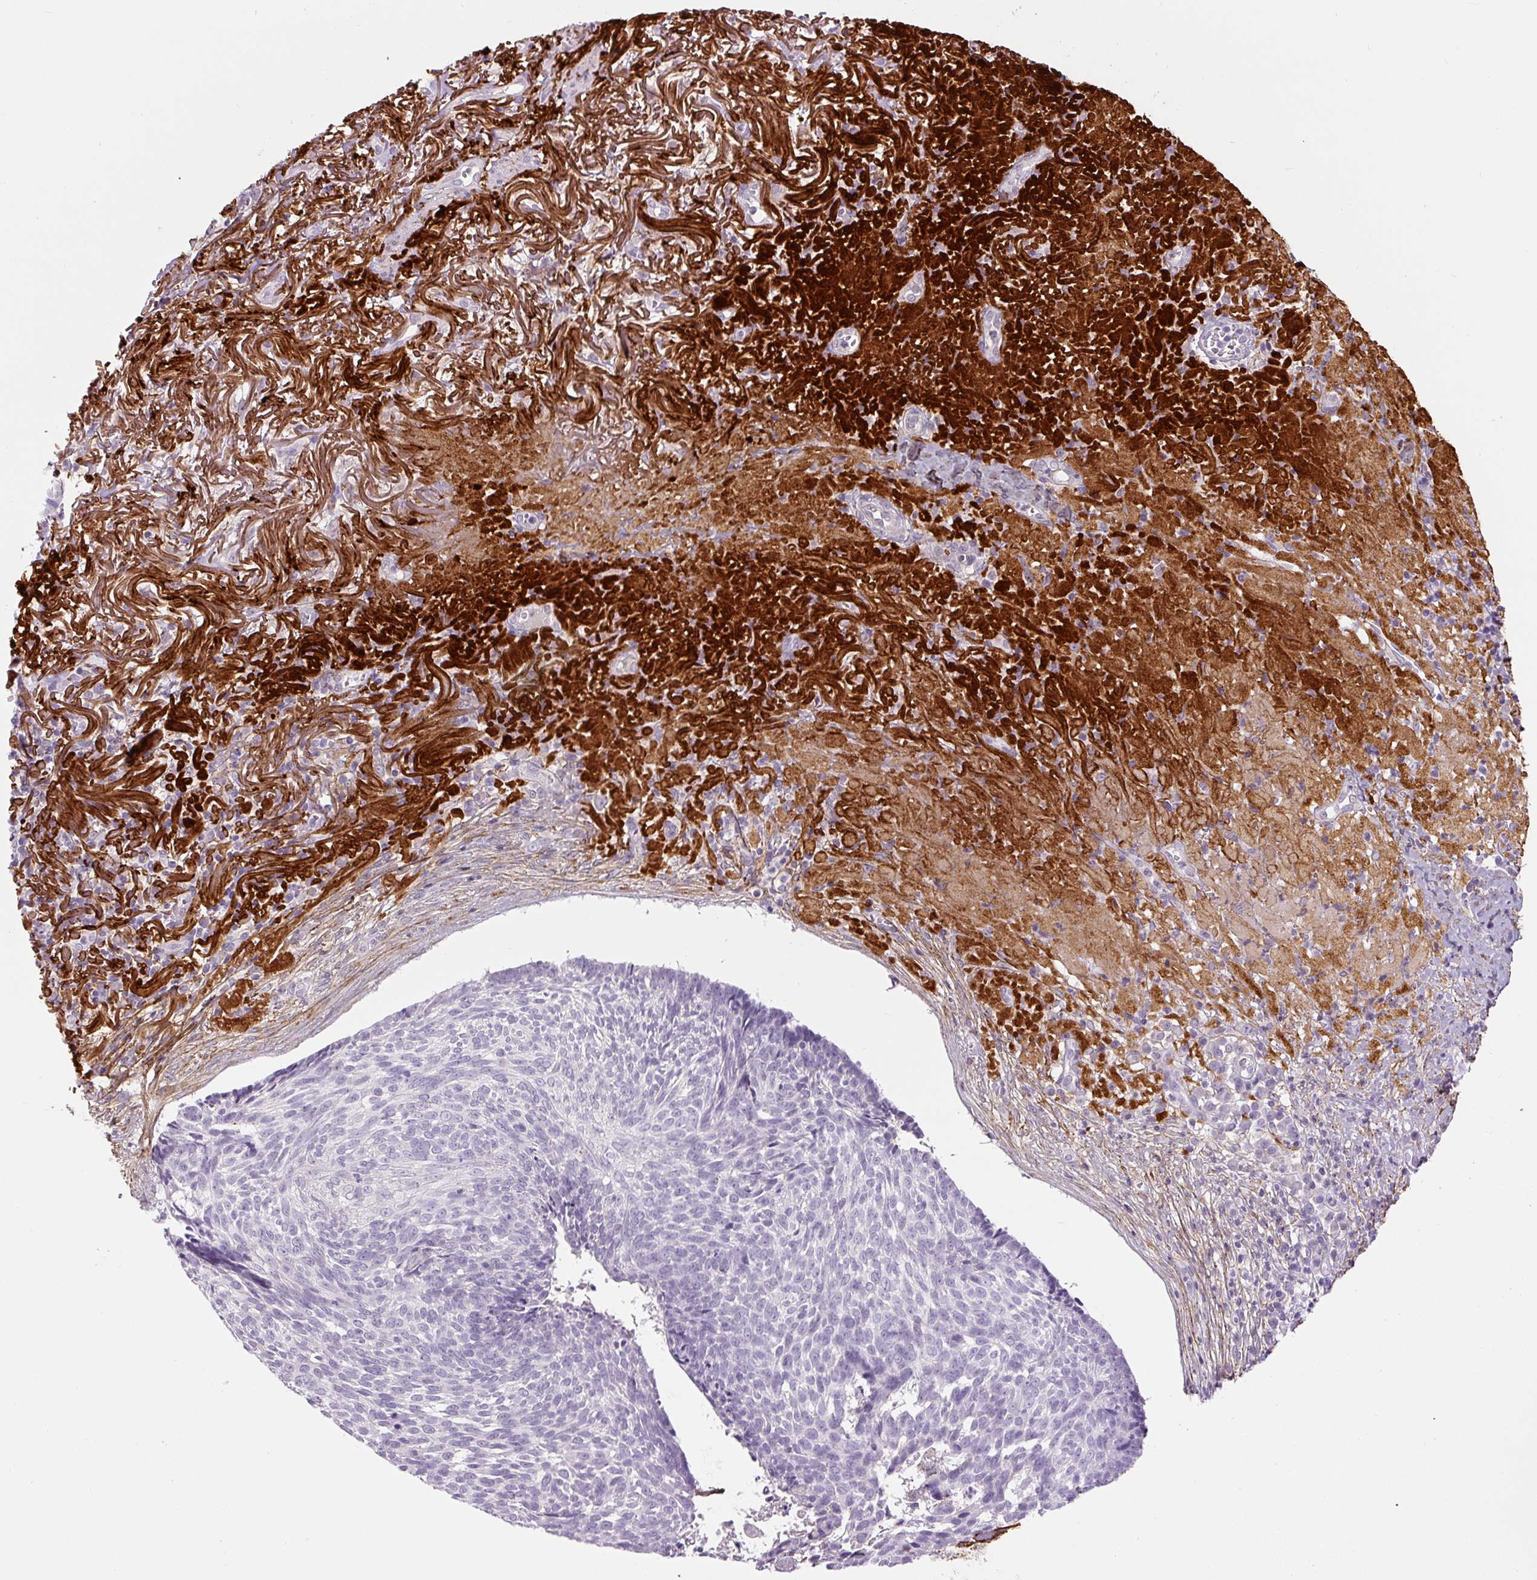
{"staining": {"intensity": "negative", "quantity": "none", "location": "none"}, "tissue": "skin cancer", "cell_type": "Tumor cells", "image_type": "cancer", "snomed": [{"axis": "morphology", "description": "Basal cell carcinoma"}, {"axis": "topography", "description": "Skin"}, {"axis": "topography", "description": "Skin of face"}], "caption": "IHC photomicrograph of neoplastic tissue: human skin basal cell carcinoma stained with DAB (3,3'-diaminobenzidine) reveals no significant protein positivity in tumor cells.", "gene": "FBN1", "patient": {"sex": "female", "age": 95}}